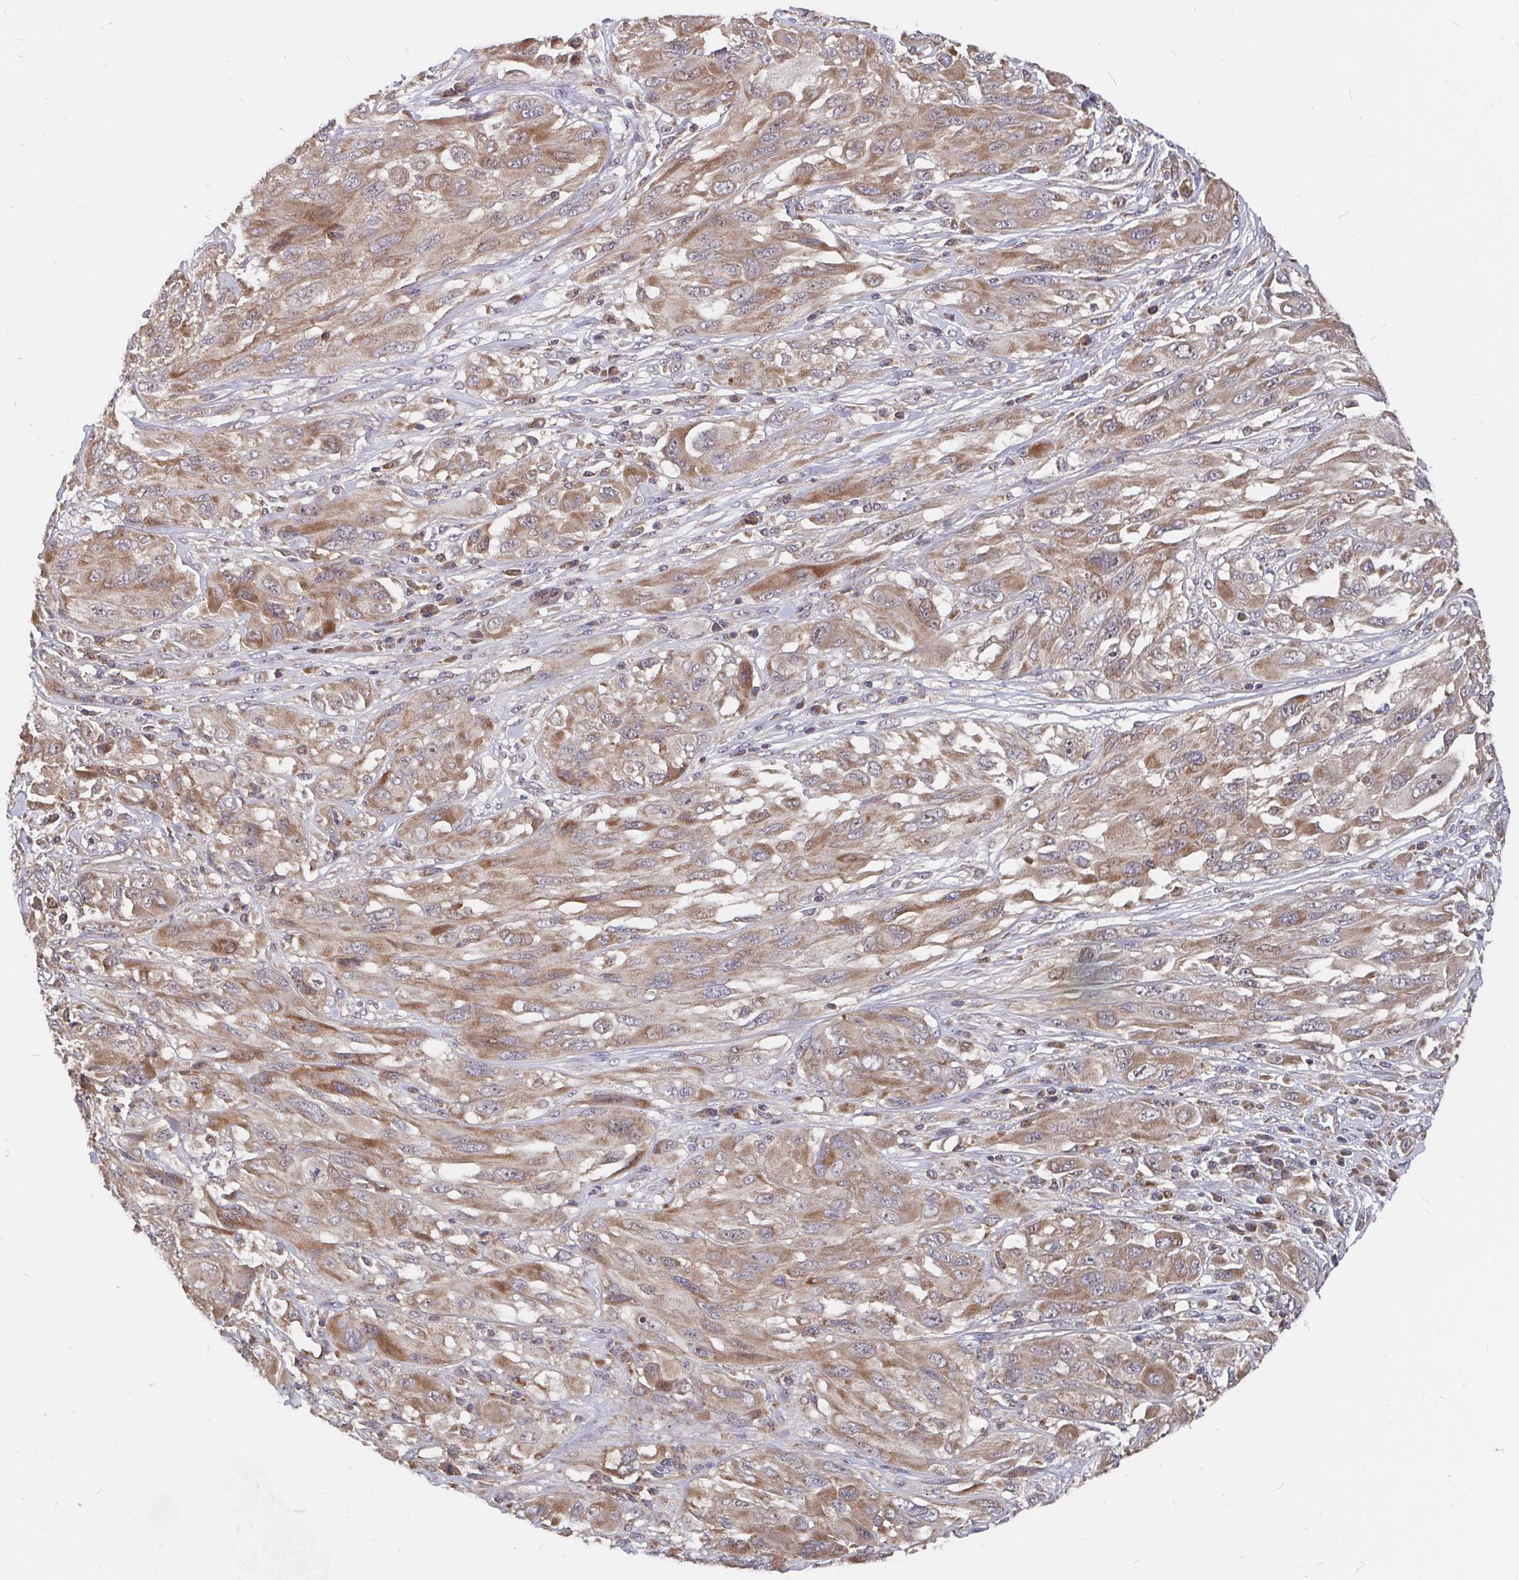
{"staining": {"intensity": "moderate", "quantity": ">75%", "location": "cytoplasmic/membranous"}, "tissue": "melanoma", "cell_type": "Tumor cells", "image_type": "cancer", "snomed": [{"axis": "morphology", "description": "Malignant melanoma, NOS"}, {"axis": "topography", "description": "Skin"}], "caption": "Tumor cells show moderate cytoplasmic/membranous positivity in about >75% of cells in melanoma. Nuclei are stained in blue.", "gene": "PDF", "patient": {"sex": "female", "age": 91}}